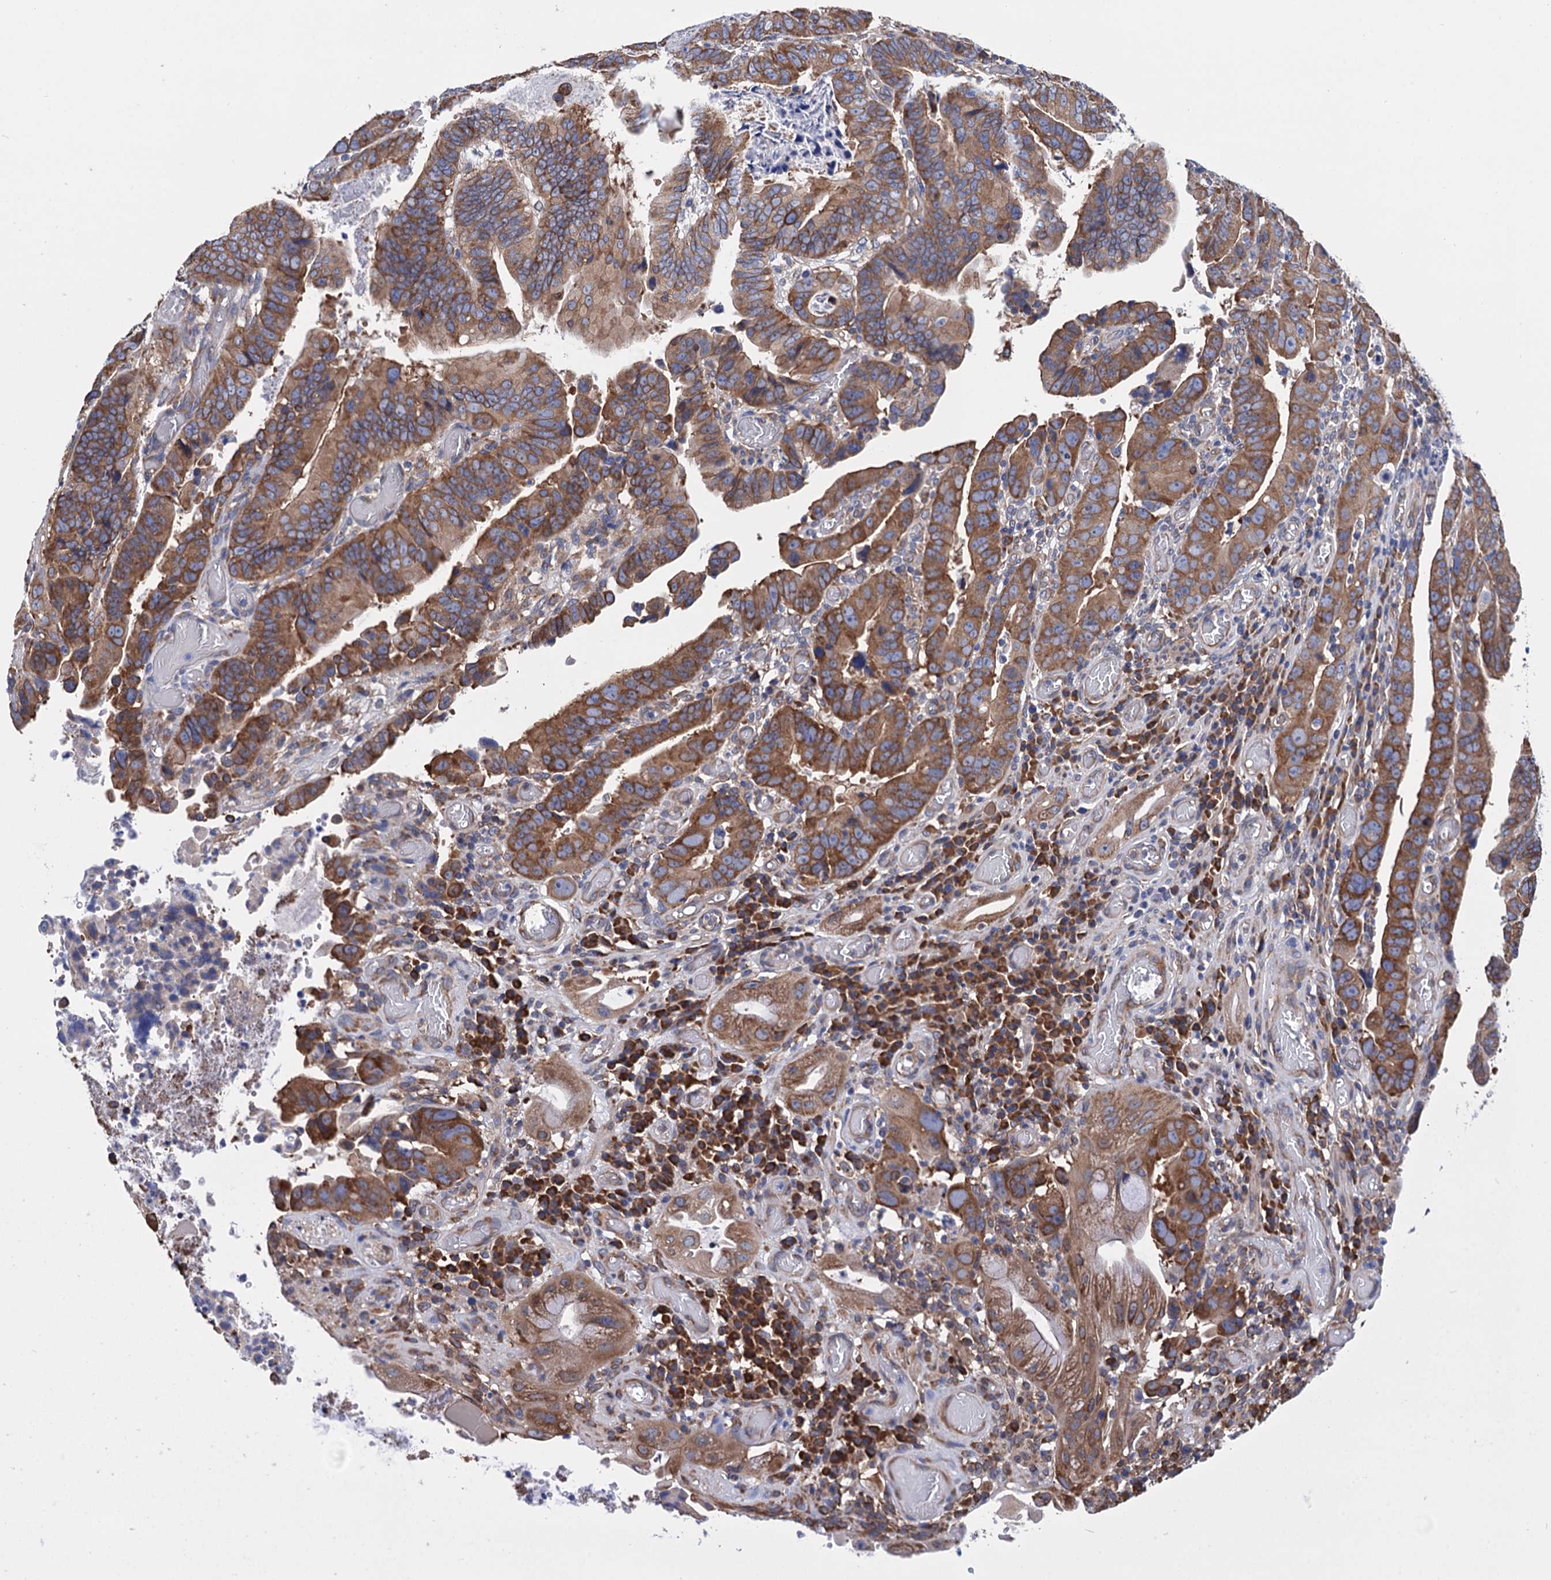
{"staining": {"intensity": "moderate", "quantity": ">75%", "location": "cytoplasmic/membranous"}, "tissue": "colorectal cancer", "cell_type": "Tumor cells", "image_type": "cancer", "snomed": [{"axis": "morphology", "description": "Normal tissue, NOS"}, {"axis": "morphology", "description": "Adenocarcinoma, NOS"}, {"axis": "topography", "description": "Rectum"}], "caption": "Protein analysis of colorectal adenocarcinoma tissue reveals moderate cytoplasmic/membranous expression in about >75% of tumor cells. (IHC, brightfield microscopy, high magnification).", "gene": "SLC12A7", "patient": {"sex": "female", "age": 65}}